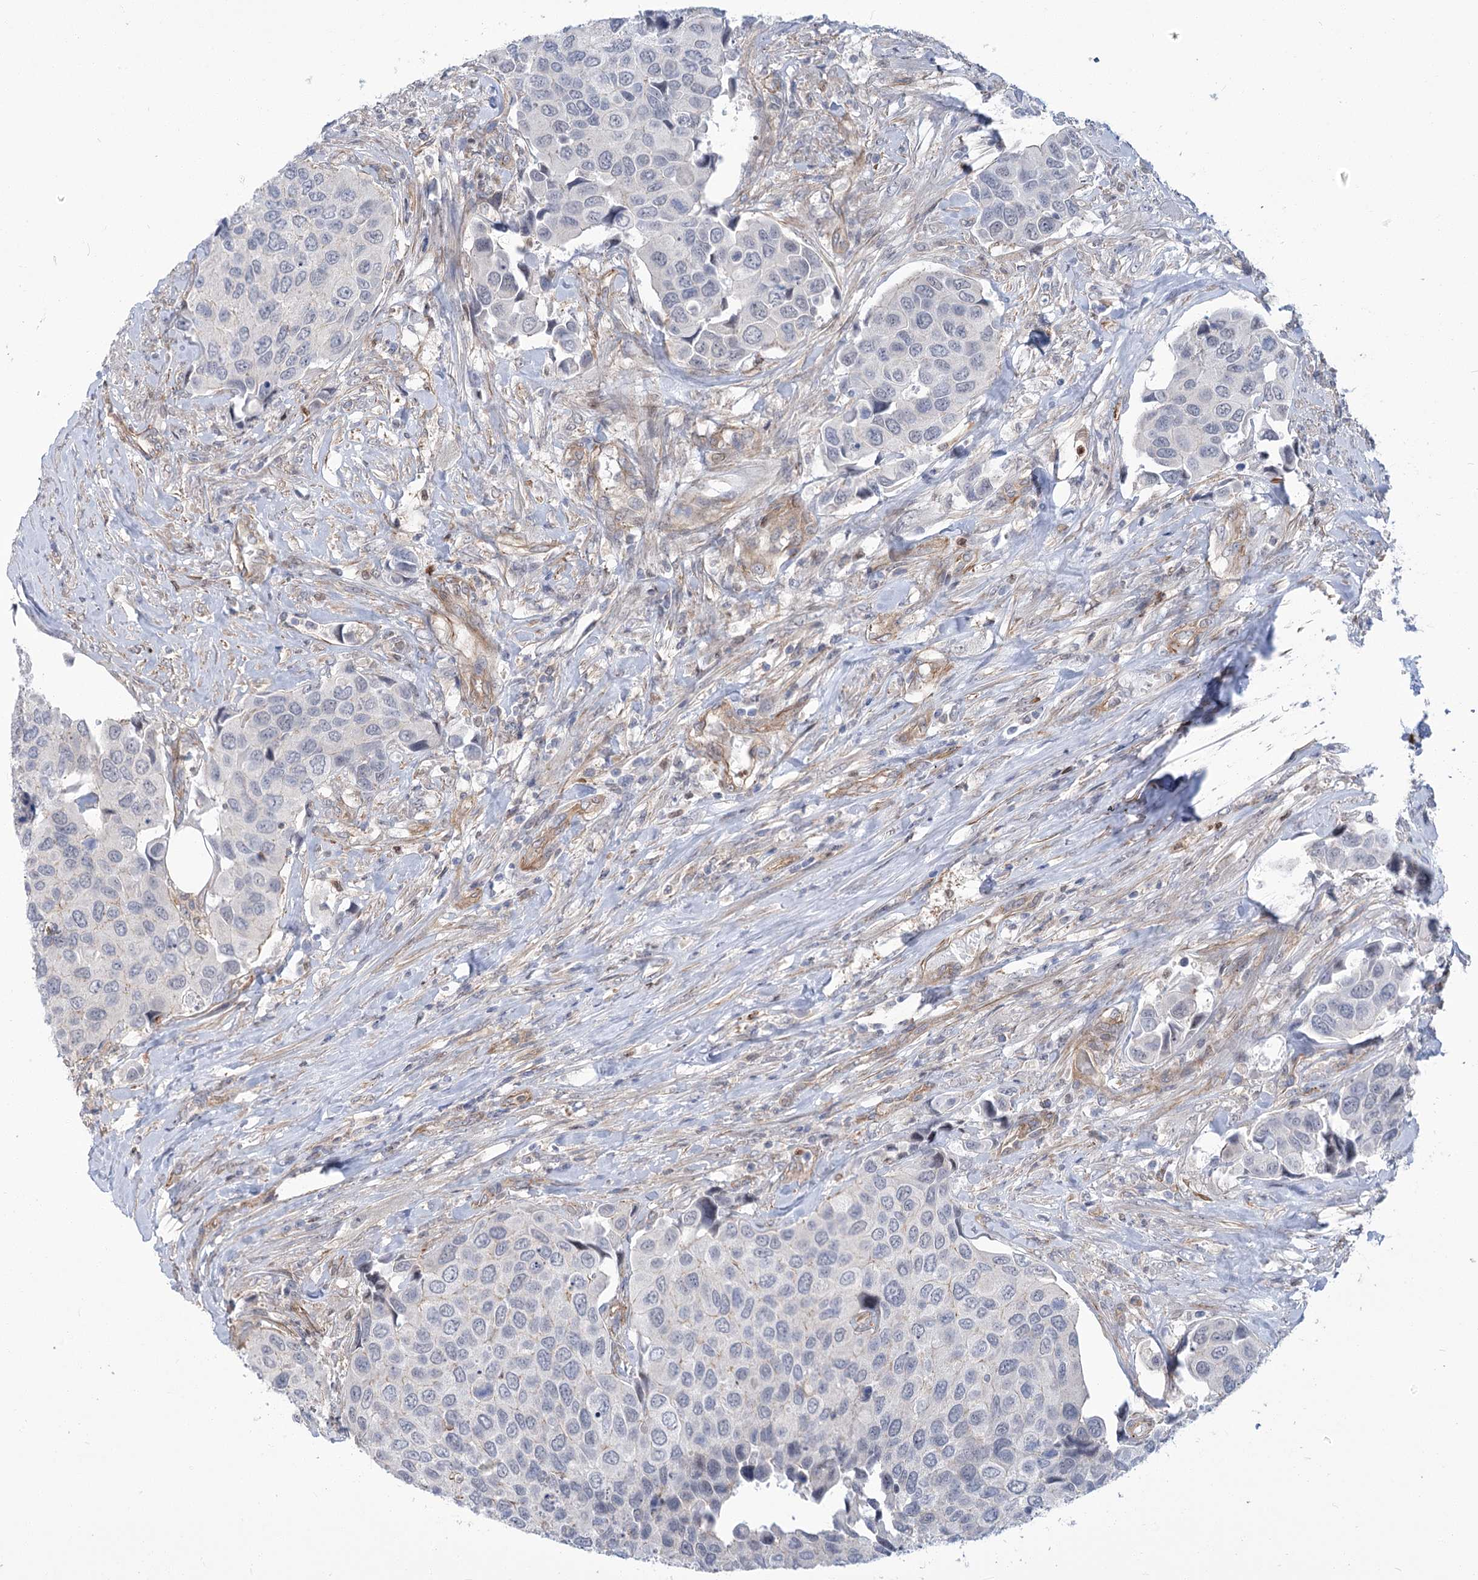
{"staining": {"intensity": "negative", "quantity": "none", "location": "none"}, "tissue": "urothelial cancer", "cell_type": "Tumor cells", "image_type": "cancer", "snomed": [{"axis": "morphology", "description": "Urothelial carcinoma, High grade"}, {"axis": "topography", "description": "Urinary bladder"}], "caption": "Immunohistochemistry histopathology image of neoplastic tissue: human urothelial cancer stained with DAB (3,3'-diaminobenzidine) exhibits no significant protein positivity in tumor cells.", "gene": "THAP6", "patient": {"sex": "male", "age": 74}}